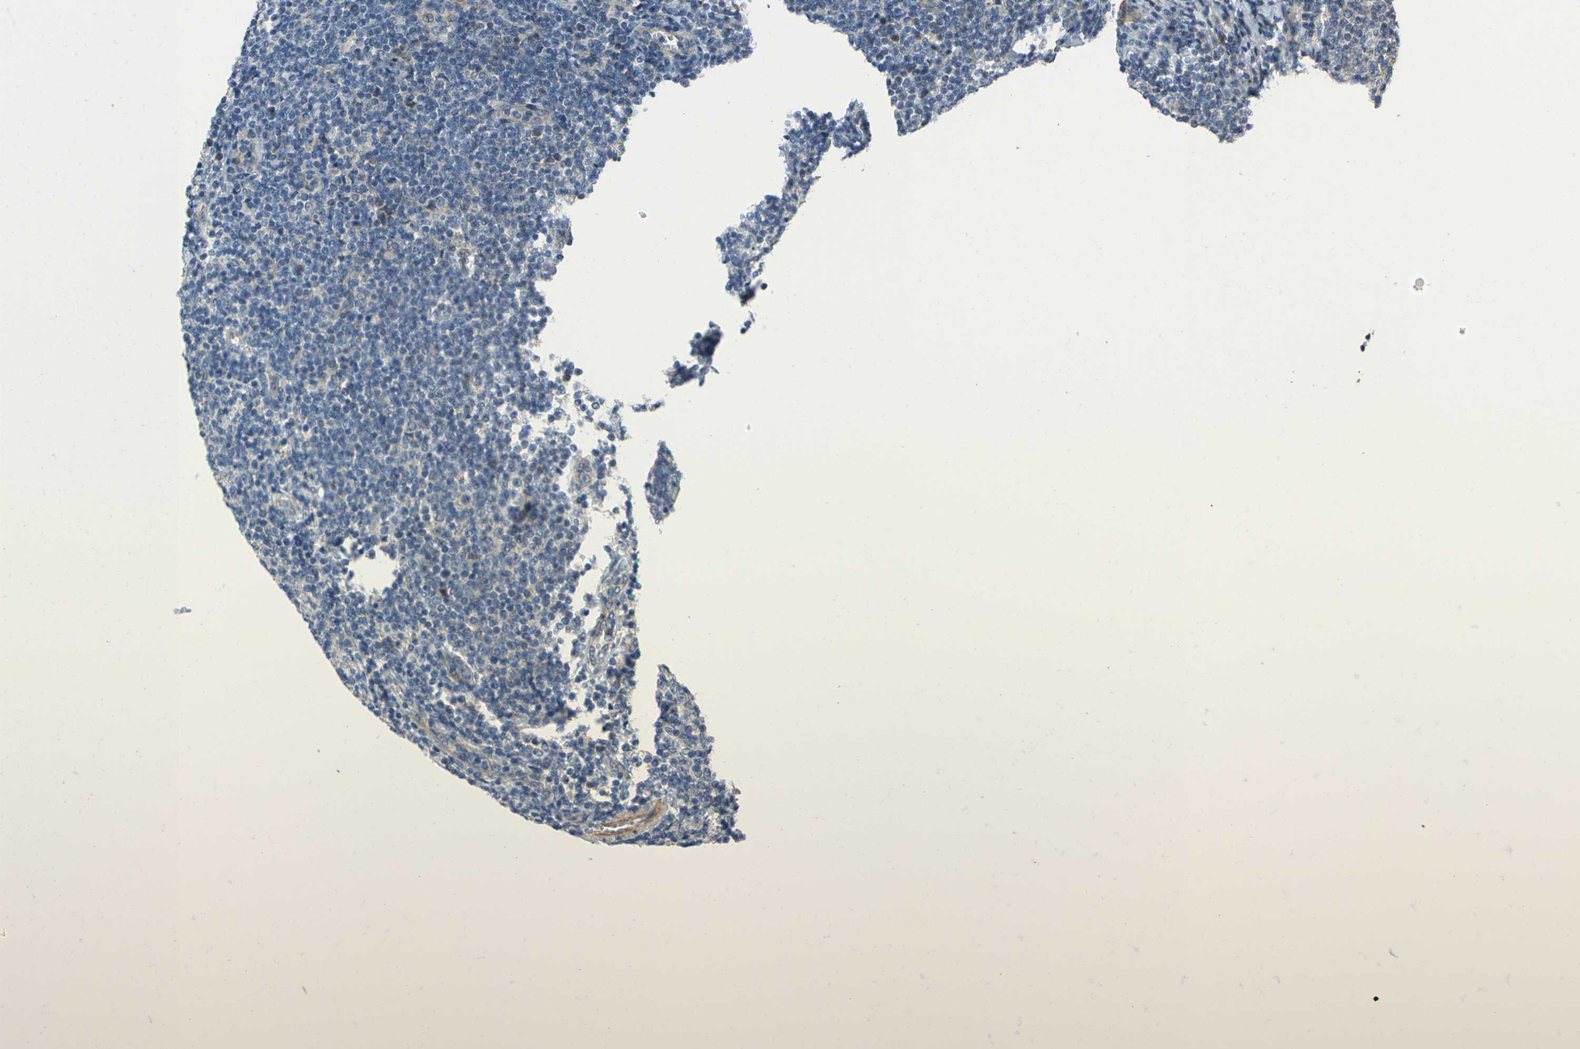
{"staining": {"intensity": "negative", "quantity": "none", "location": "none"}, "tissue": "lymphoma", "cell_type": "Tumor cells", "image_type": "cancer", "snomed": [{"axis": "morphology", "description": "Malignant lymphoma, non-Hodgkin's type, Low grade"}, {"axis": "topography", "description": "Lymph node"}], "caption": "IHC image of neoplastic tissue: lymphoma stained with DAB (3,3'-diaminobenzidine) exhibits no significant protein staining in tumor cells.", "gene": "EDNRA", "patient": {"sex": "male", "age": 66}}